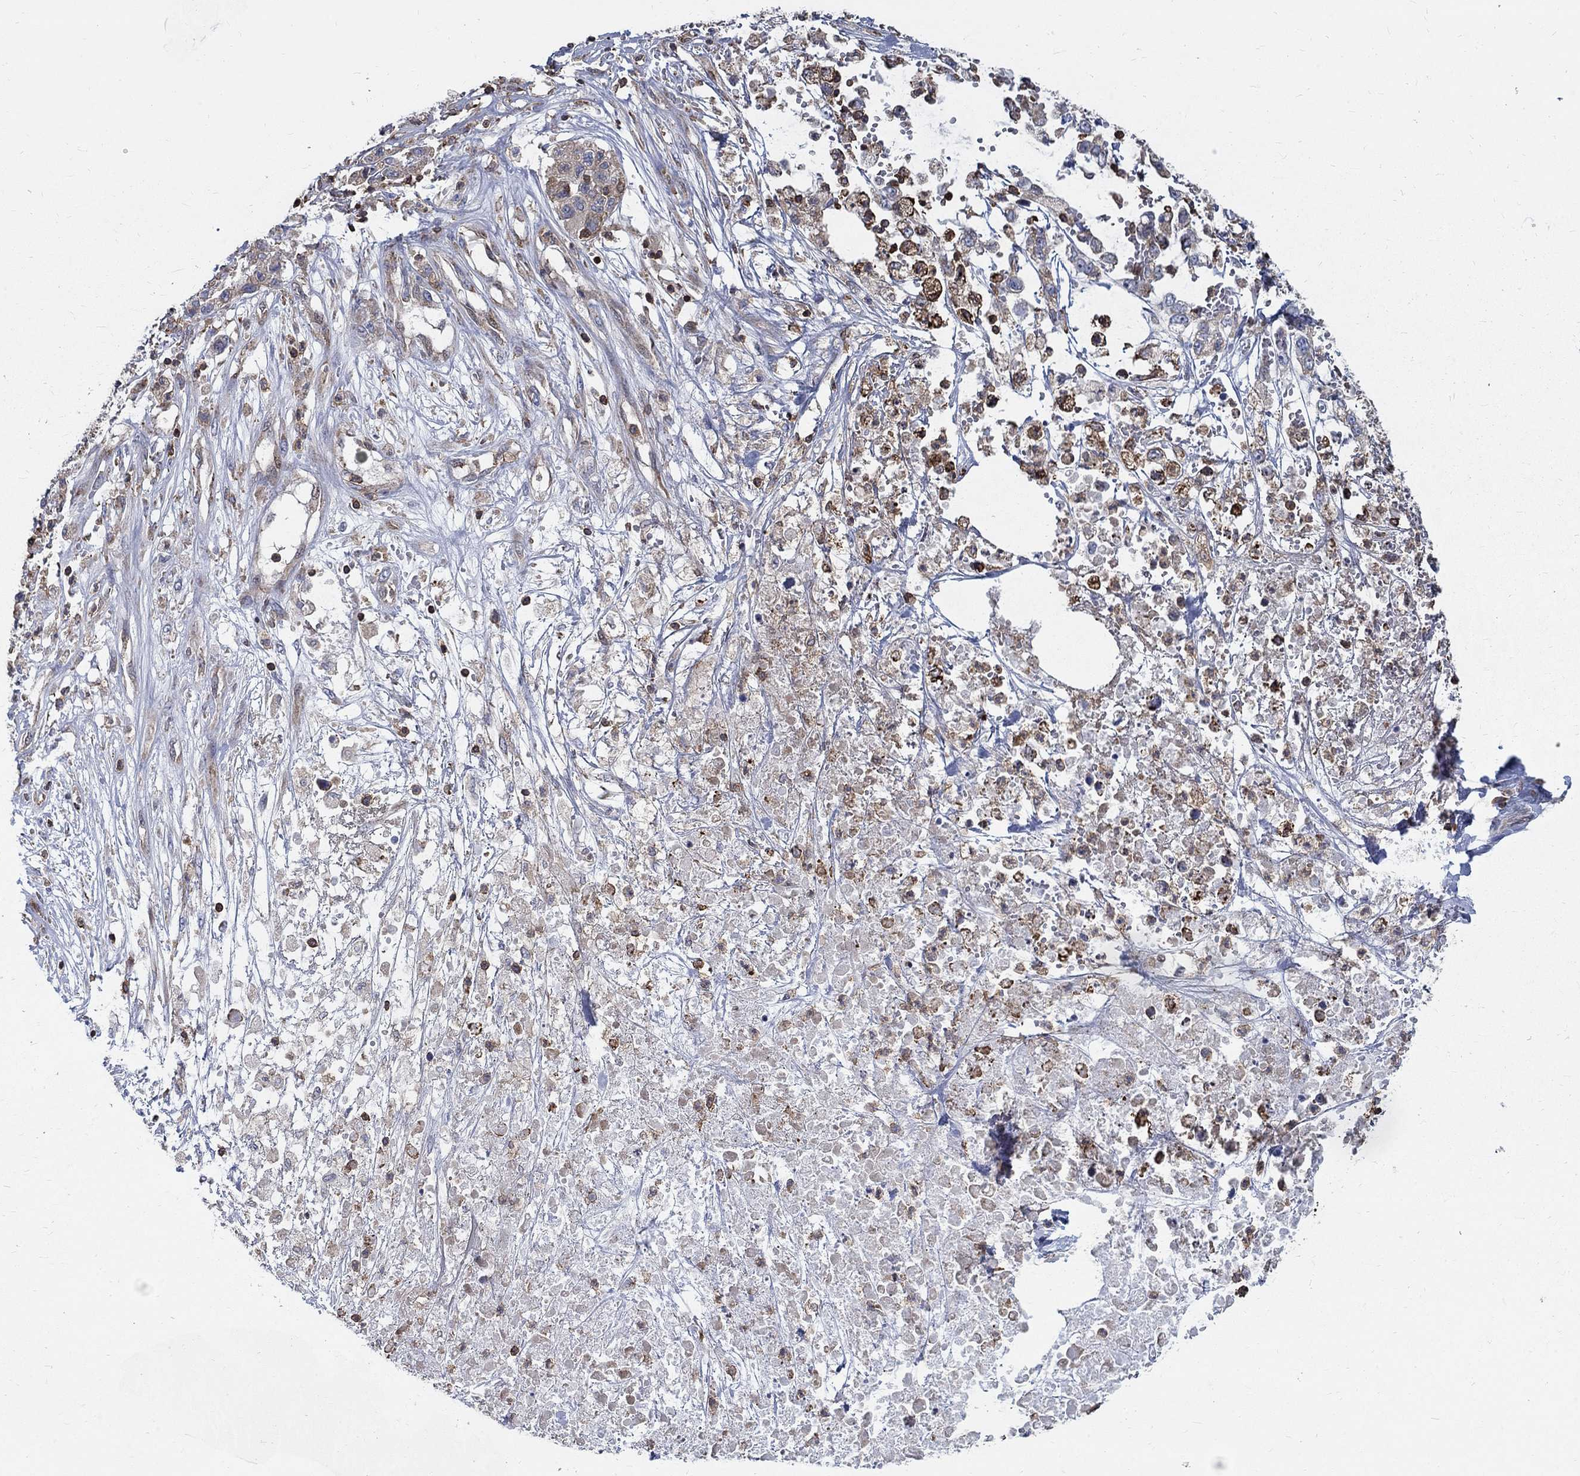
{"staining": {"intensity": "negative", "quantity": "none", "location": "none"}, "tissue": "liver cancer", "cell_type": "Tumor cells", "image_type": "cancer", "snomed": [{"axis": "morphology", "description": "Adenocarcinoma, NOS"}, {"axis": "morphology", "description": "Cholangiocarcinoma"}, {"axis": "topography", "description": "Liver"}], "caption": "High power microscopy histopathology image of an IHC histopathology image of adenocarcinoma (liver), revealing no significant expression in tumor cells.", "gene": "AGAP2", "patient": {"sex": "male", "age": 64}}